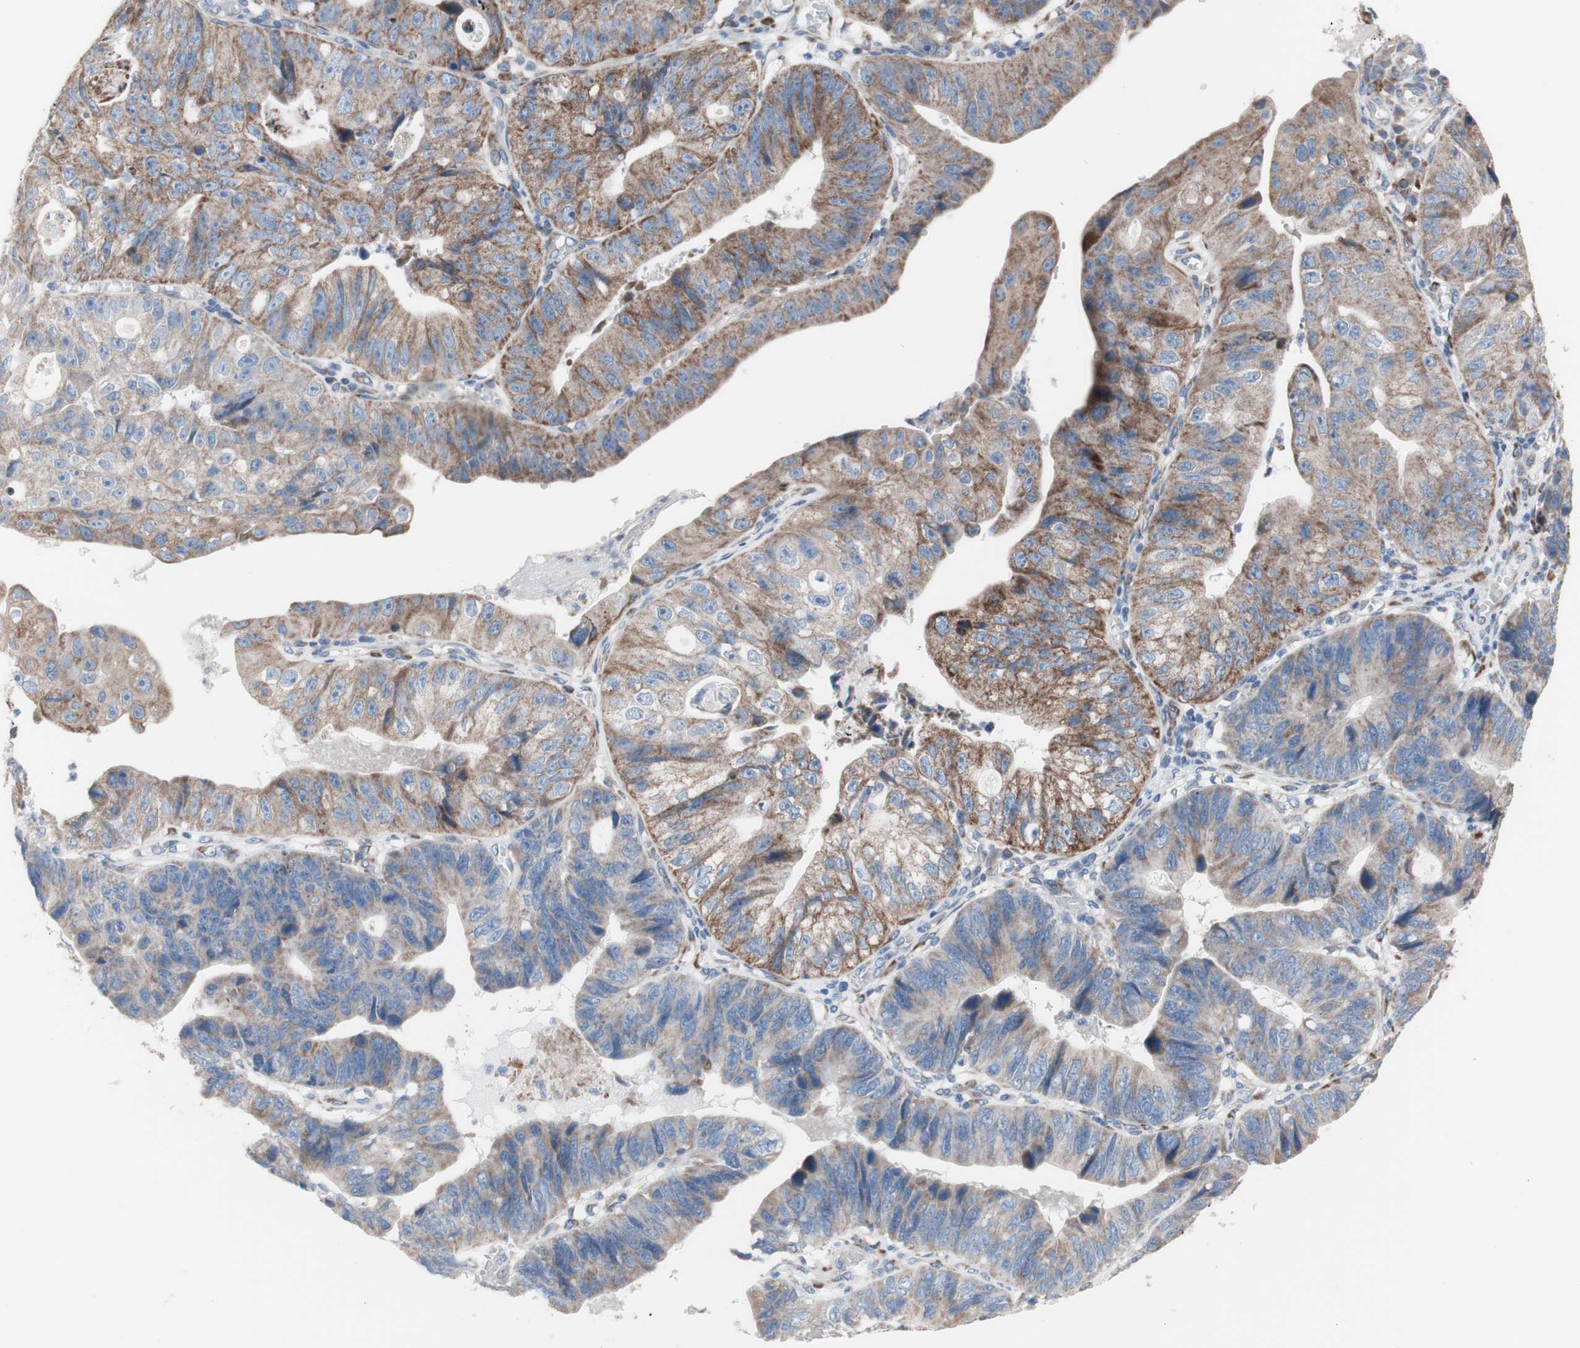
{"staining": {"intensity": "moderate", "quantity": "25%-75%", "location": "cytoplasmic/membranous"}, "tissue": "stomach cancer", "cell_type": "Tumor cells", "image_type": "cancer", "snomed": [{"axis": "morphology", "description": "Adenocarcinoma, NOS"}, {"axis": "topography", "description": "Stomach"}], "caption": "Immunohistochemistry (IHC) histopathology image of human adenocarcinoma (stomach) stained for a protein (brown), which displays medium levels of moderate cytoplasmic/membranous expression in about 25%-75% of tumor cells.", "gene": "AGPAT5", "patient": {"sex": "male", "age": 59}}